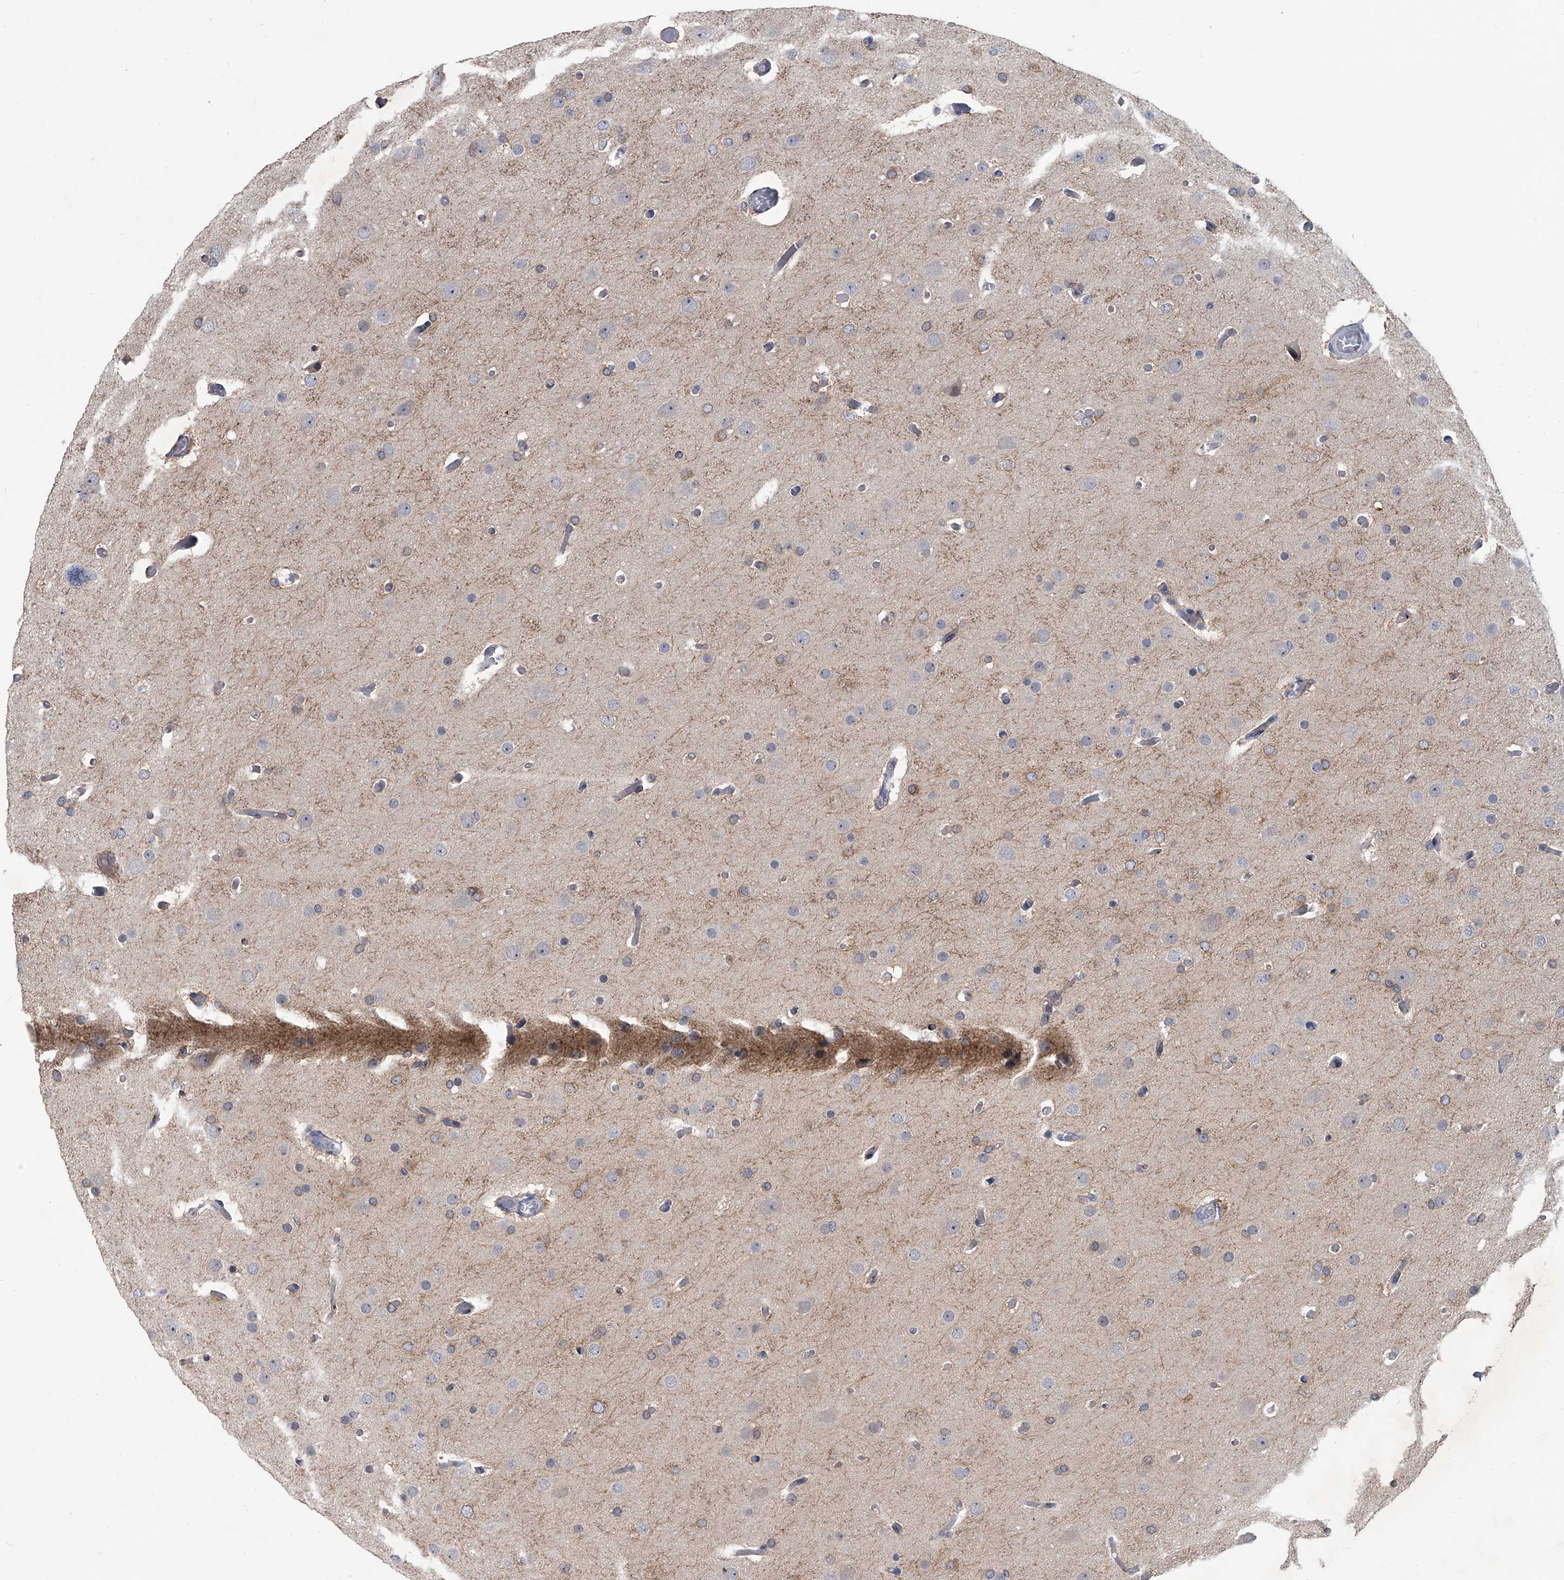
{"staining": {"intensity": "negative", "quantity": "none", "location": "none"}, "tissue": "glioma", "cell_type": "Tumor cells", "image_type": "cancer", "snomed": [{"axis": "morphology", "description": "Glioma, malignant, High grade"}, {"axis": "topography", "description": "Cerebral cortex"}], "caption": "Immunohistochemistry of glioma demonstrates no expression in tumor cells. (Brightfield microscopy of DAB (3,3'-diaminobenzidine) immunohistochemistry (IHC) at high magnification).", "gene": "MAP4K3", "patient": {"sex": "female", "age": 36}}